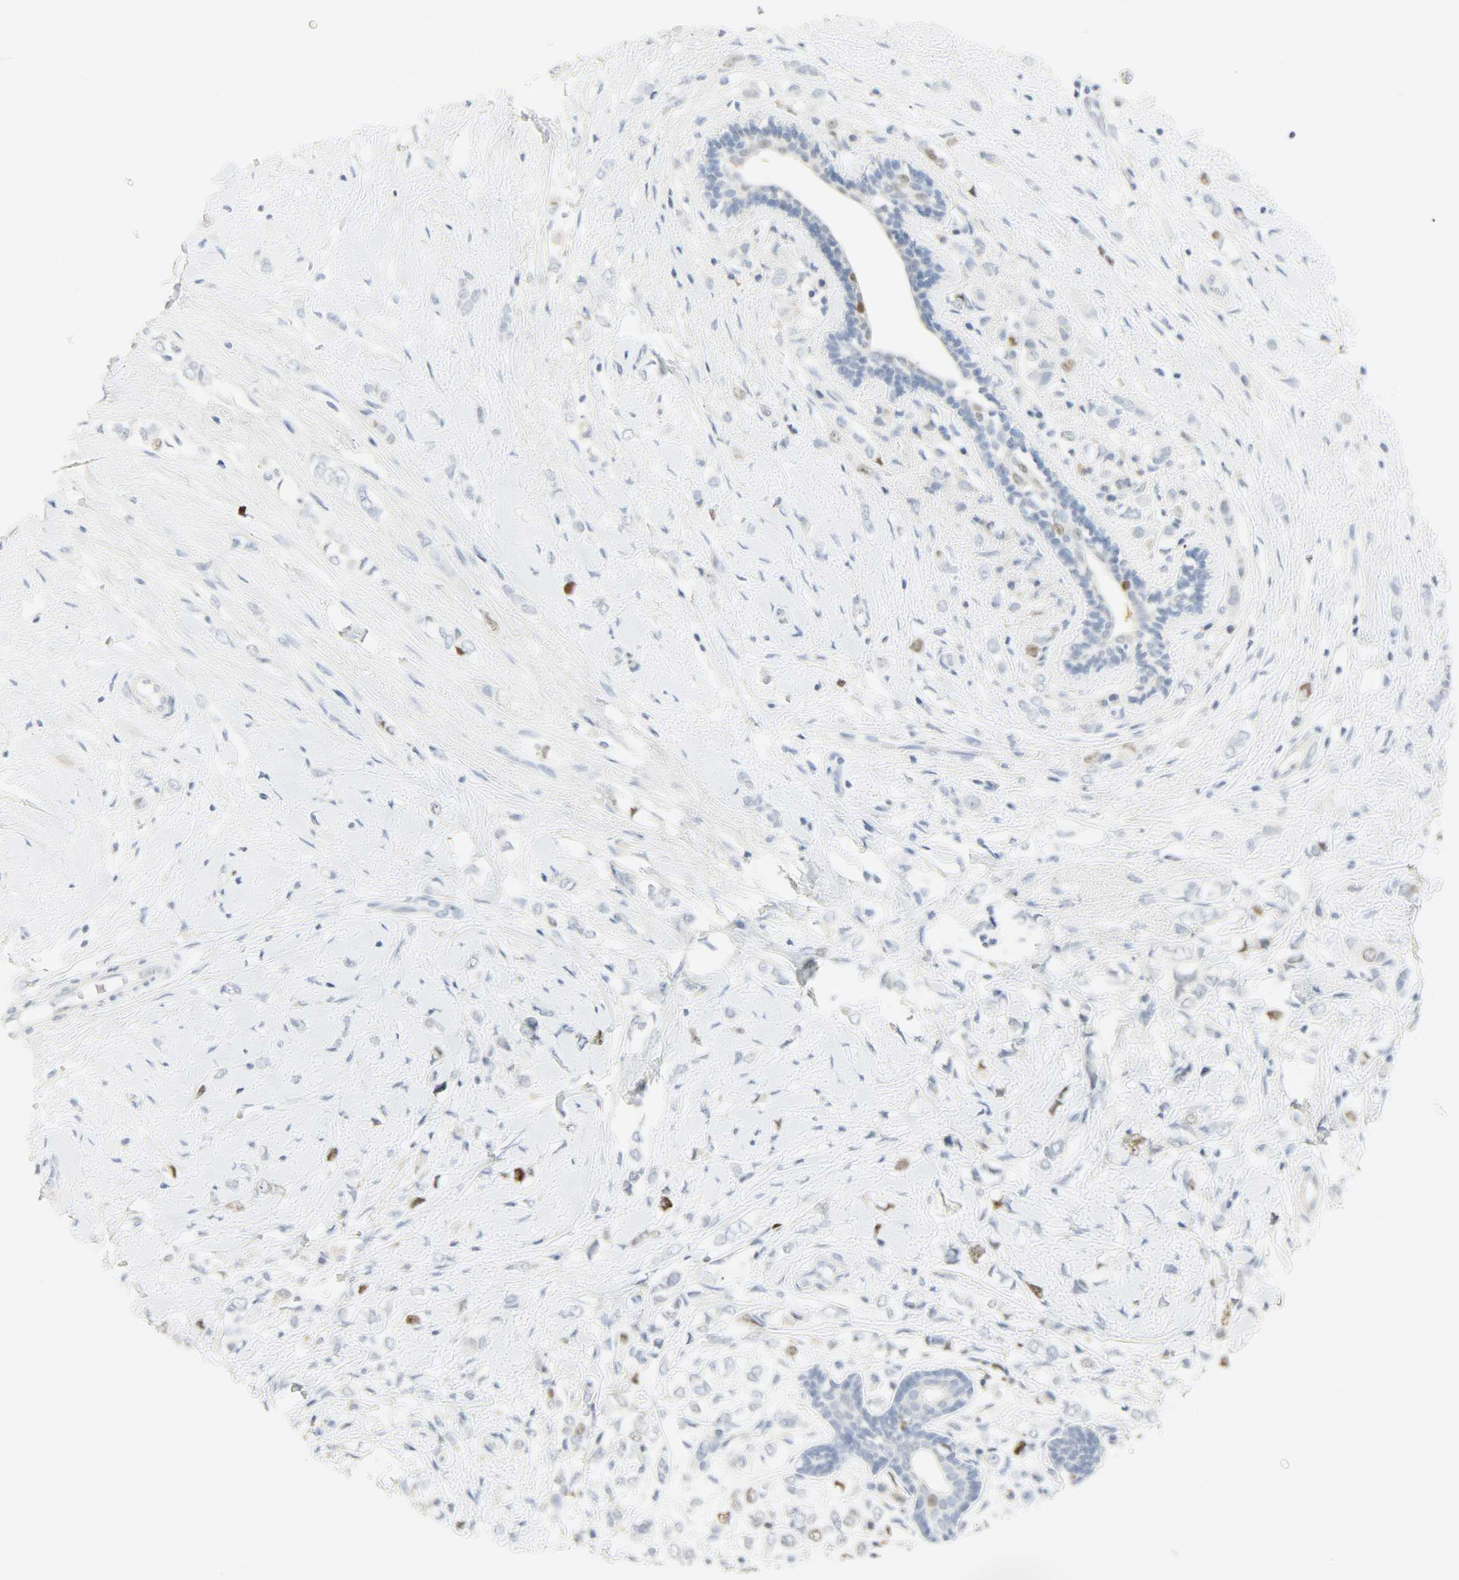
{"staining": {"intensity": "moderate", "quantity": "<25%", "location": "nuclear"}, "tissue": "breast cancer", "cell_type": "Tumor cells", "image_type": "cancer", "snomed": [{"axis": "morphology", "description": "Normal tissue, NOS"}, {"axis": "morphology", "description": "Lobular carcinoma"}, {"axis": "topography", "description": "Breast"}], "caption": "About <25% of tumor cells in breast lobular carcinoma reveal moderate nuclear protein positivity as visualized by brown immunohistochemical staining.", "gene": "HELLS", "patient": {"sex": "female", "age": 47}}